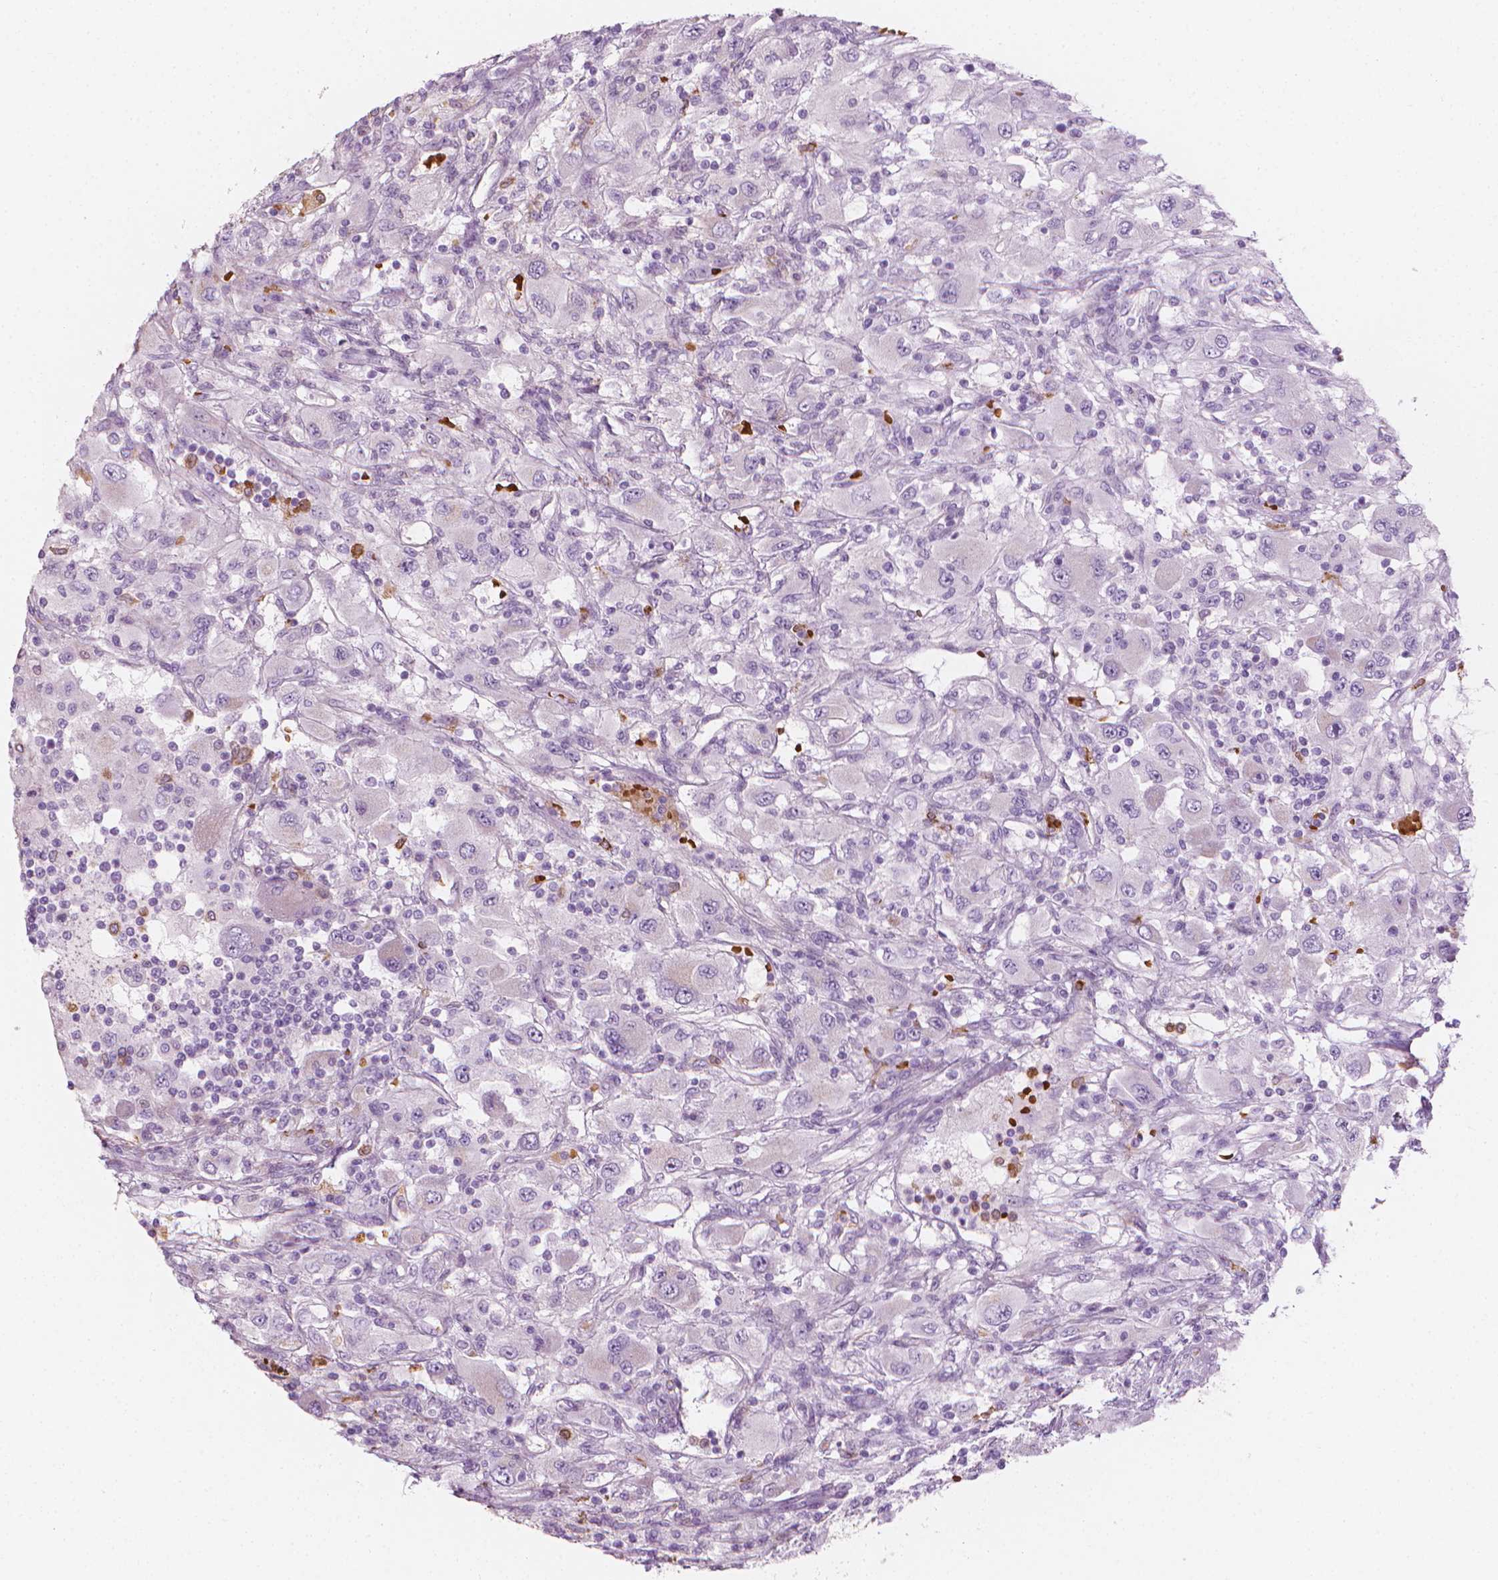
{"staining": {"intensity": "negative", "quantity": "none", "location": "none"}, "tissue": "renal cancer", "cell_type": "Tumor cells", "image_type": "cancer", "snomed": [{"axis": "morphology", "description": "Adenocarcinoma, NOS"}, {"axis": "topography", "description": "Kidney"}], "caption": "An immunohistochemistry (IHC) photomicrograph of renal cancer is shown. There is no staining in tumor cells of renal cancer.", "gene": "CES1", "patient": {"sex": "female", "age": 67}}